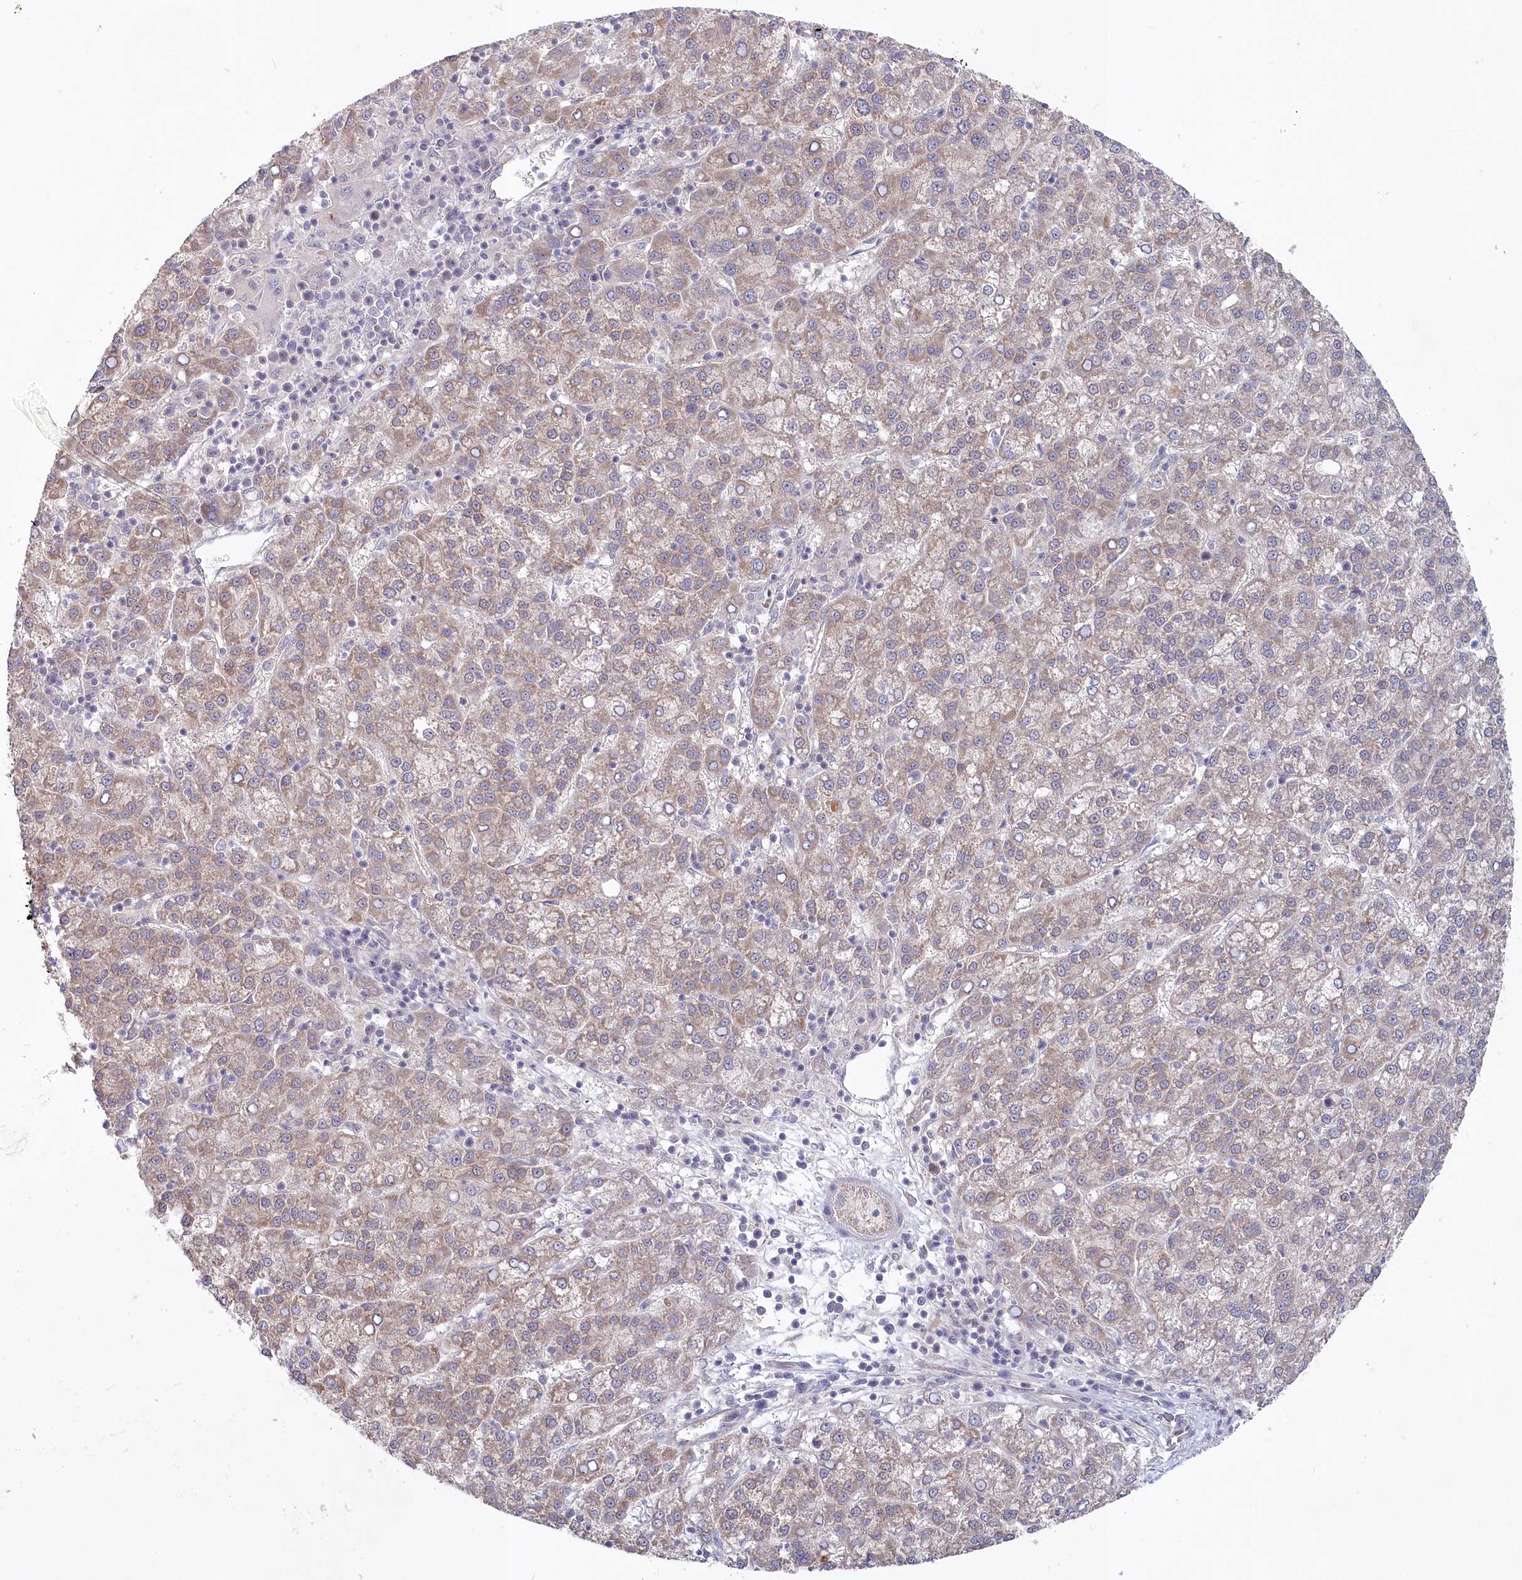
{"staining": {"intensity": "weak", "quantity": "<25%", "location": "cytoplasmic/membranous"}, "tissue": "liver cancer", "cell_type": "Tumor cells", "image_type": "cancer", "snomed": [{"axis": "morphology", "description": "Carcinoma, Hepatocellular, NOS"}, {"axis": "topography", "description": "Liver"}], "caption": "High power microscopy micrograph of an immunohistochemistry (IHC) histopathology image of liver cancer (hepatocellular carcinoma), revealing no significant staining in tumor cells.", "gene": "AAMDC", "patient": {"sex": "female", "age": 58}}